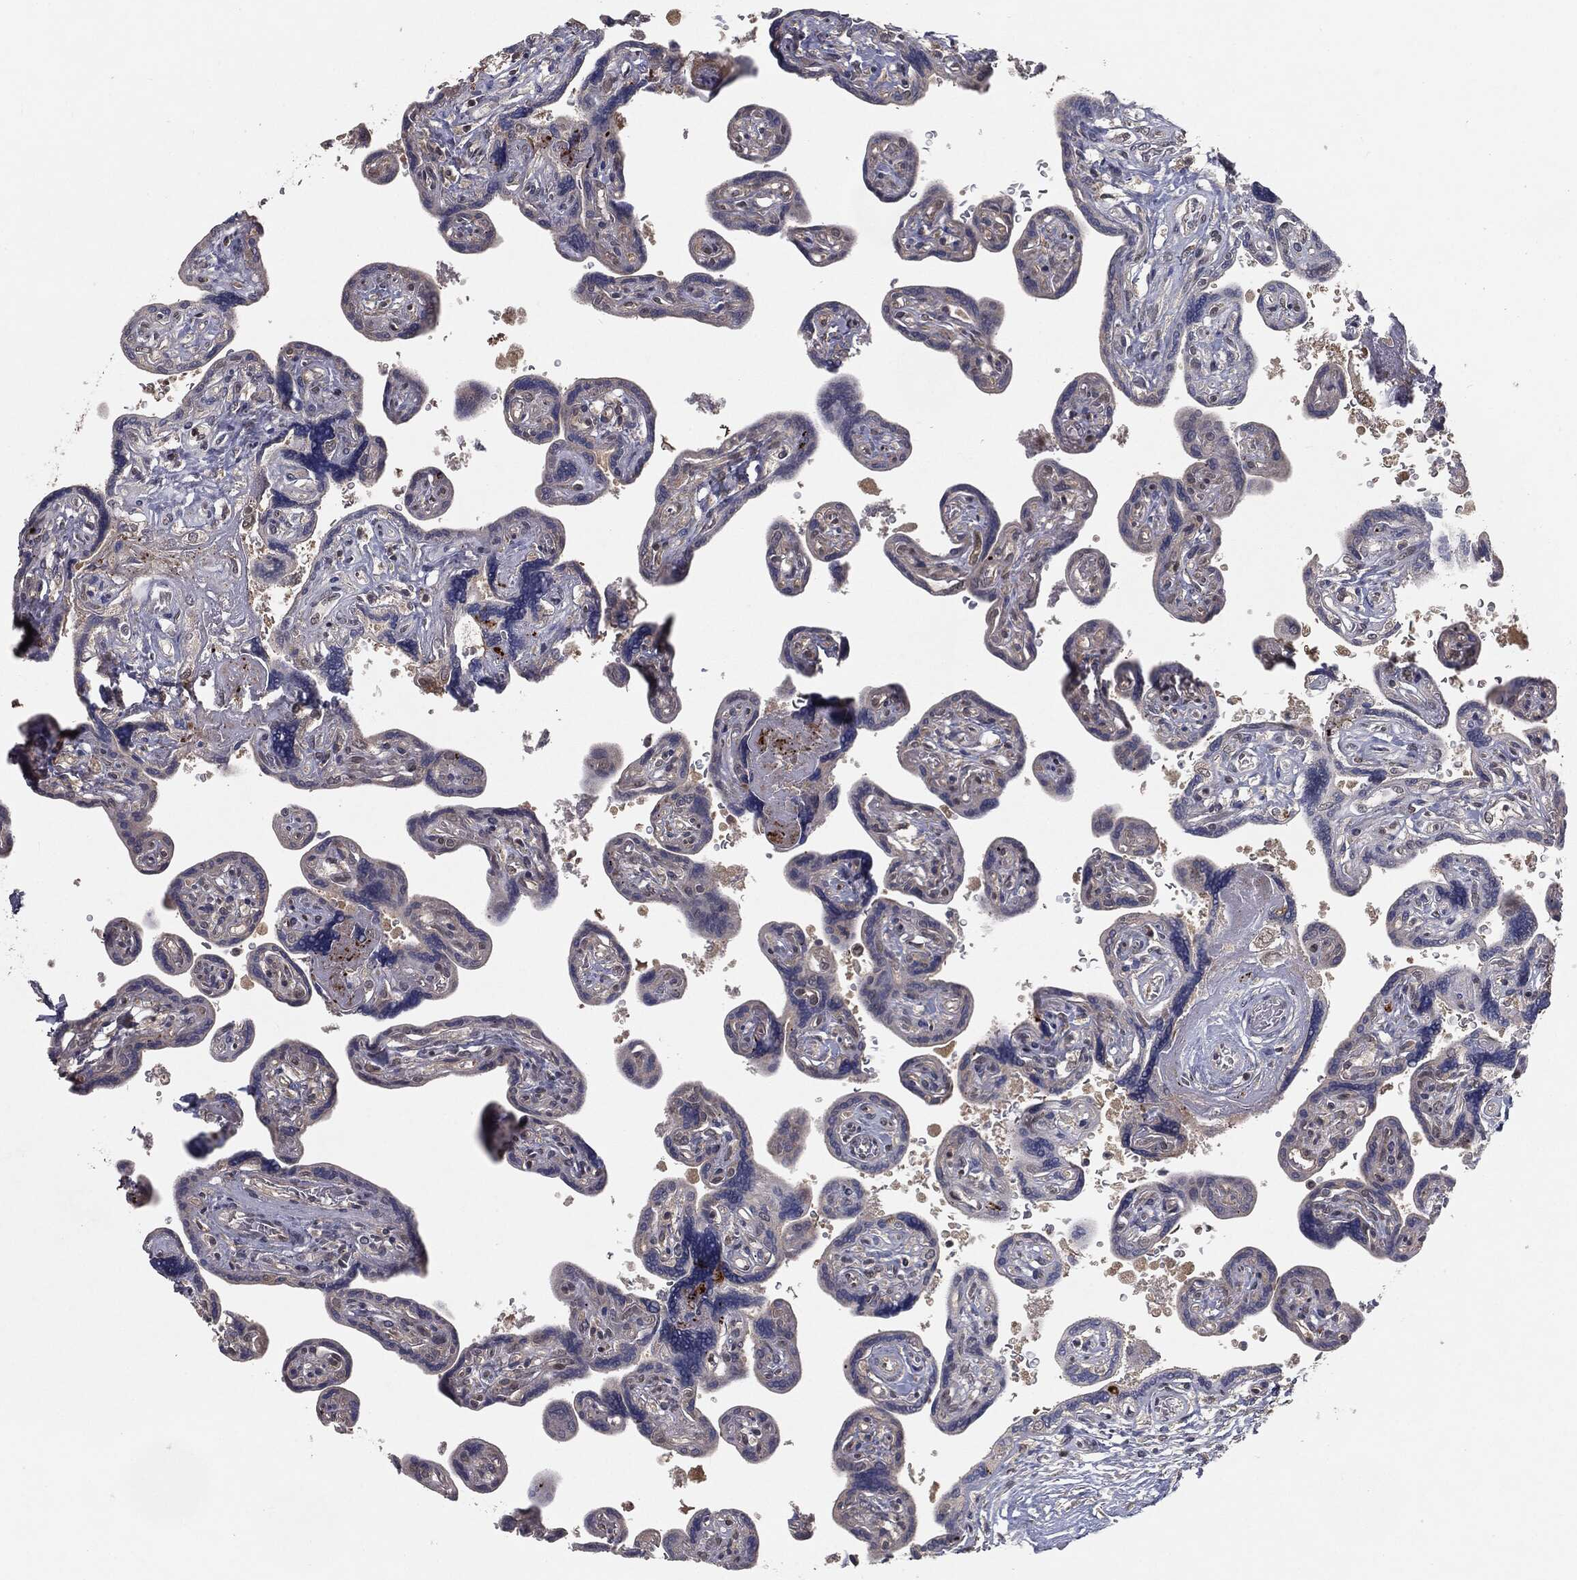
{"staining": {"intensity": "moderate", "quantity": "<25%", "location": "nuclear"}, "tissue": "placenta", "cell_type": "Decidual cells", "image_type": "normal", "snomed": [{"axis": "morphology", "description": "Normal tissue, NOS"}, {"axis": "topography", "description": "Placenta"}], "caption": "Moderate nuclear staining for a protein is appreciated in about <25% of decidual cells of benign placenta using IHC.", "gene": "FBXO7", "patient": {"sex": "female", "age": 32}}